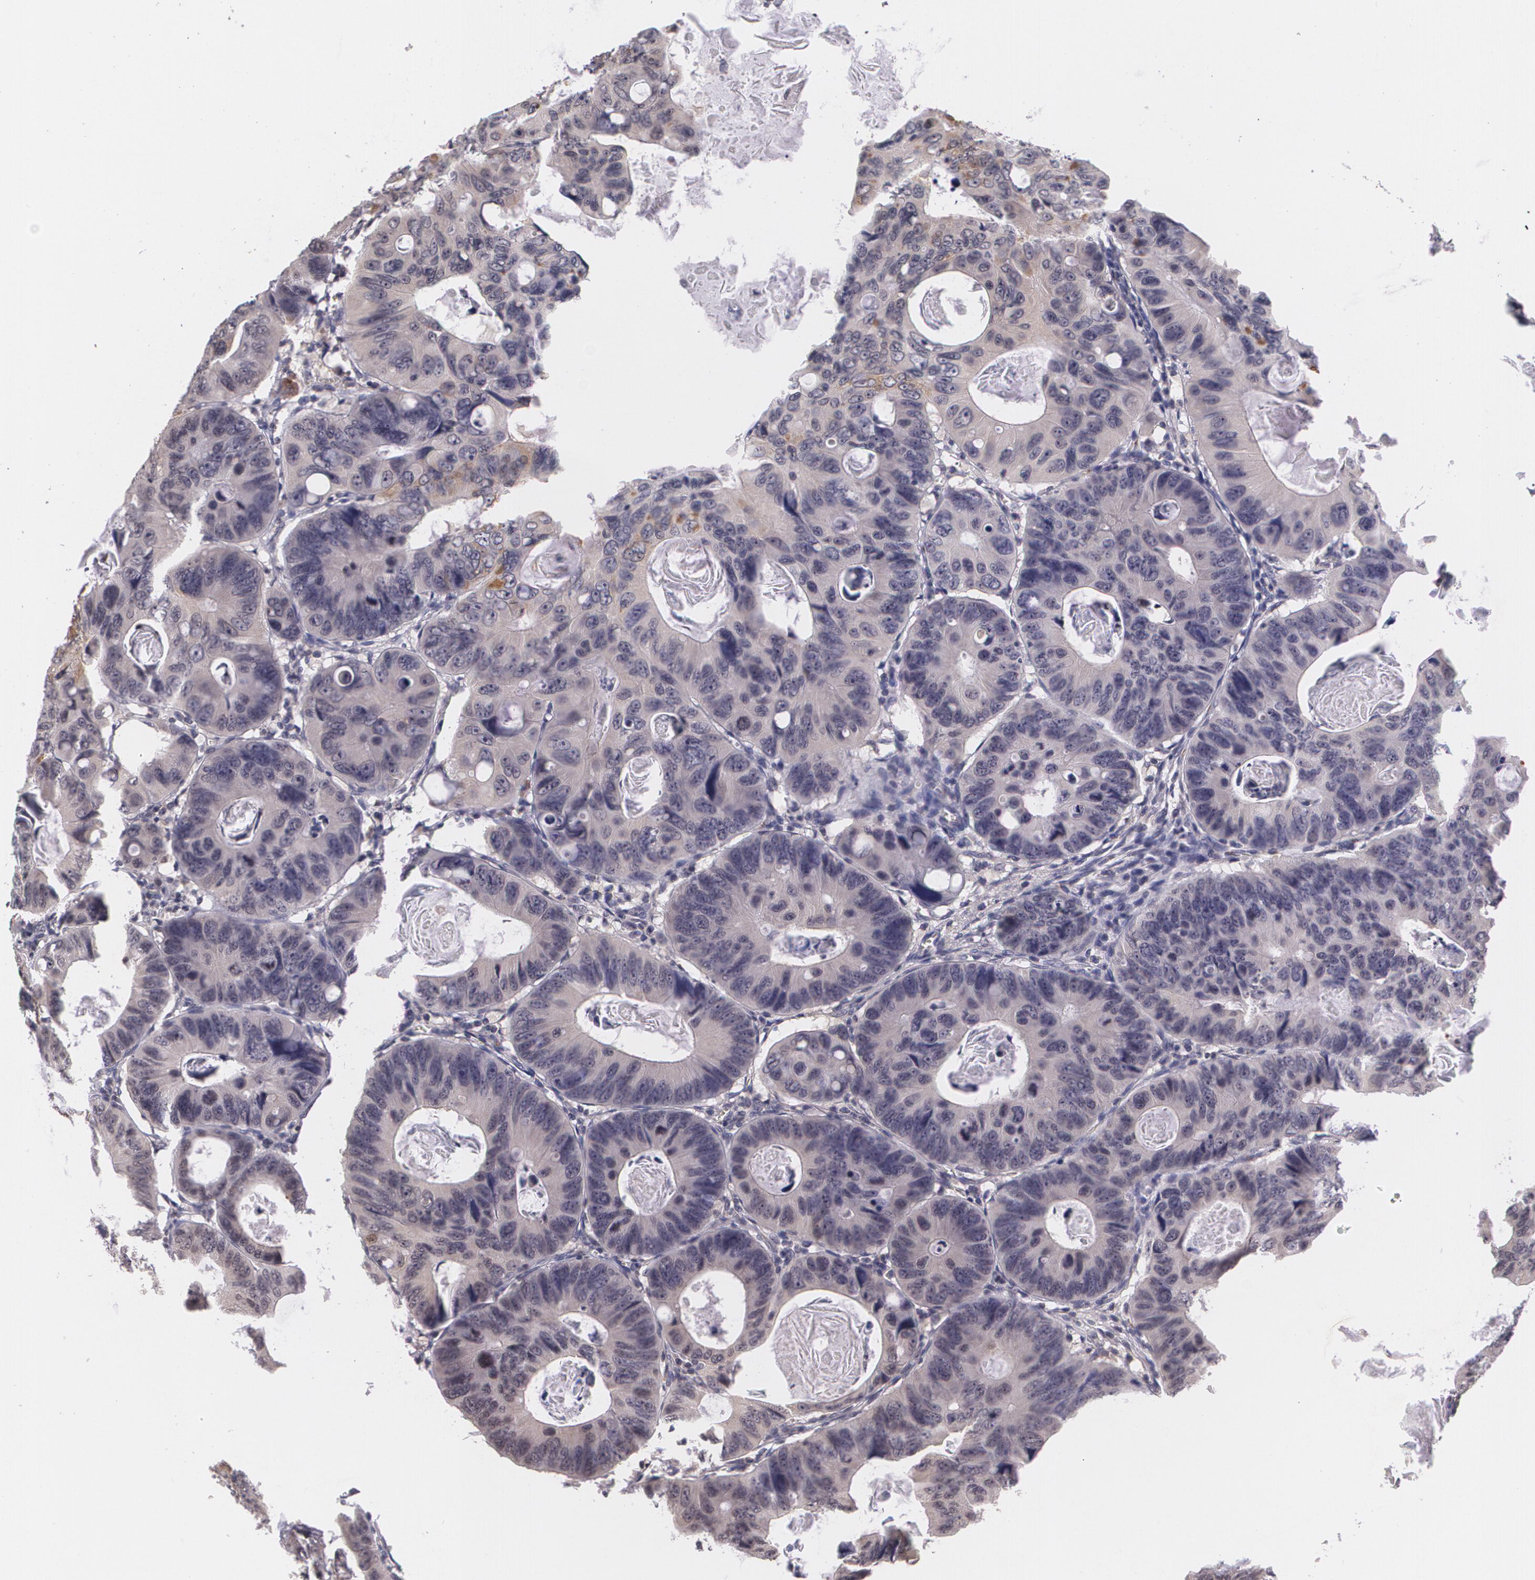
{"staining": {"intensity": "weak", "quantity": ">75%", "location": "cytoplasmic/membranous"}, "tissue": "colorectal cancer", "cell_type": "Tumor cells", "image_type": "cancer", "snomed": [{"axis": "morphology", "description": "Adenocarcinoma, NOS"}, {"axis": "topography", "description": "Colon"}], "caption": "This photomicrograph demonstrates immunohistochemistry staining of human adenocarcinoma (colorectal), with low weak cytoplasmic/membranous positivity in approximately >75% of tumor cells.", "gene": "TM4SF1", "patient": {"sex": "female", "age": 55}}